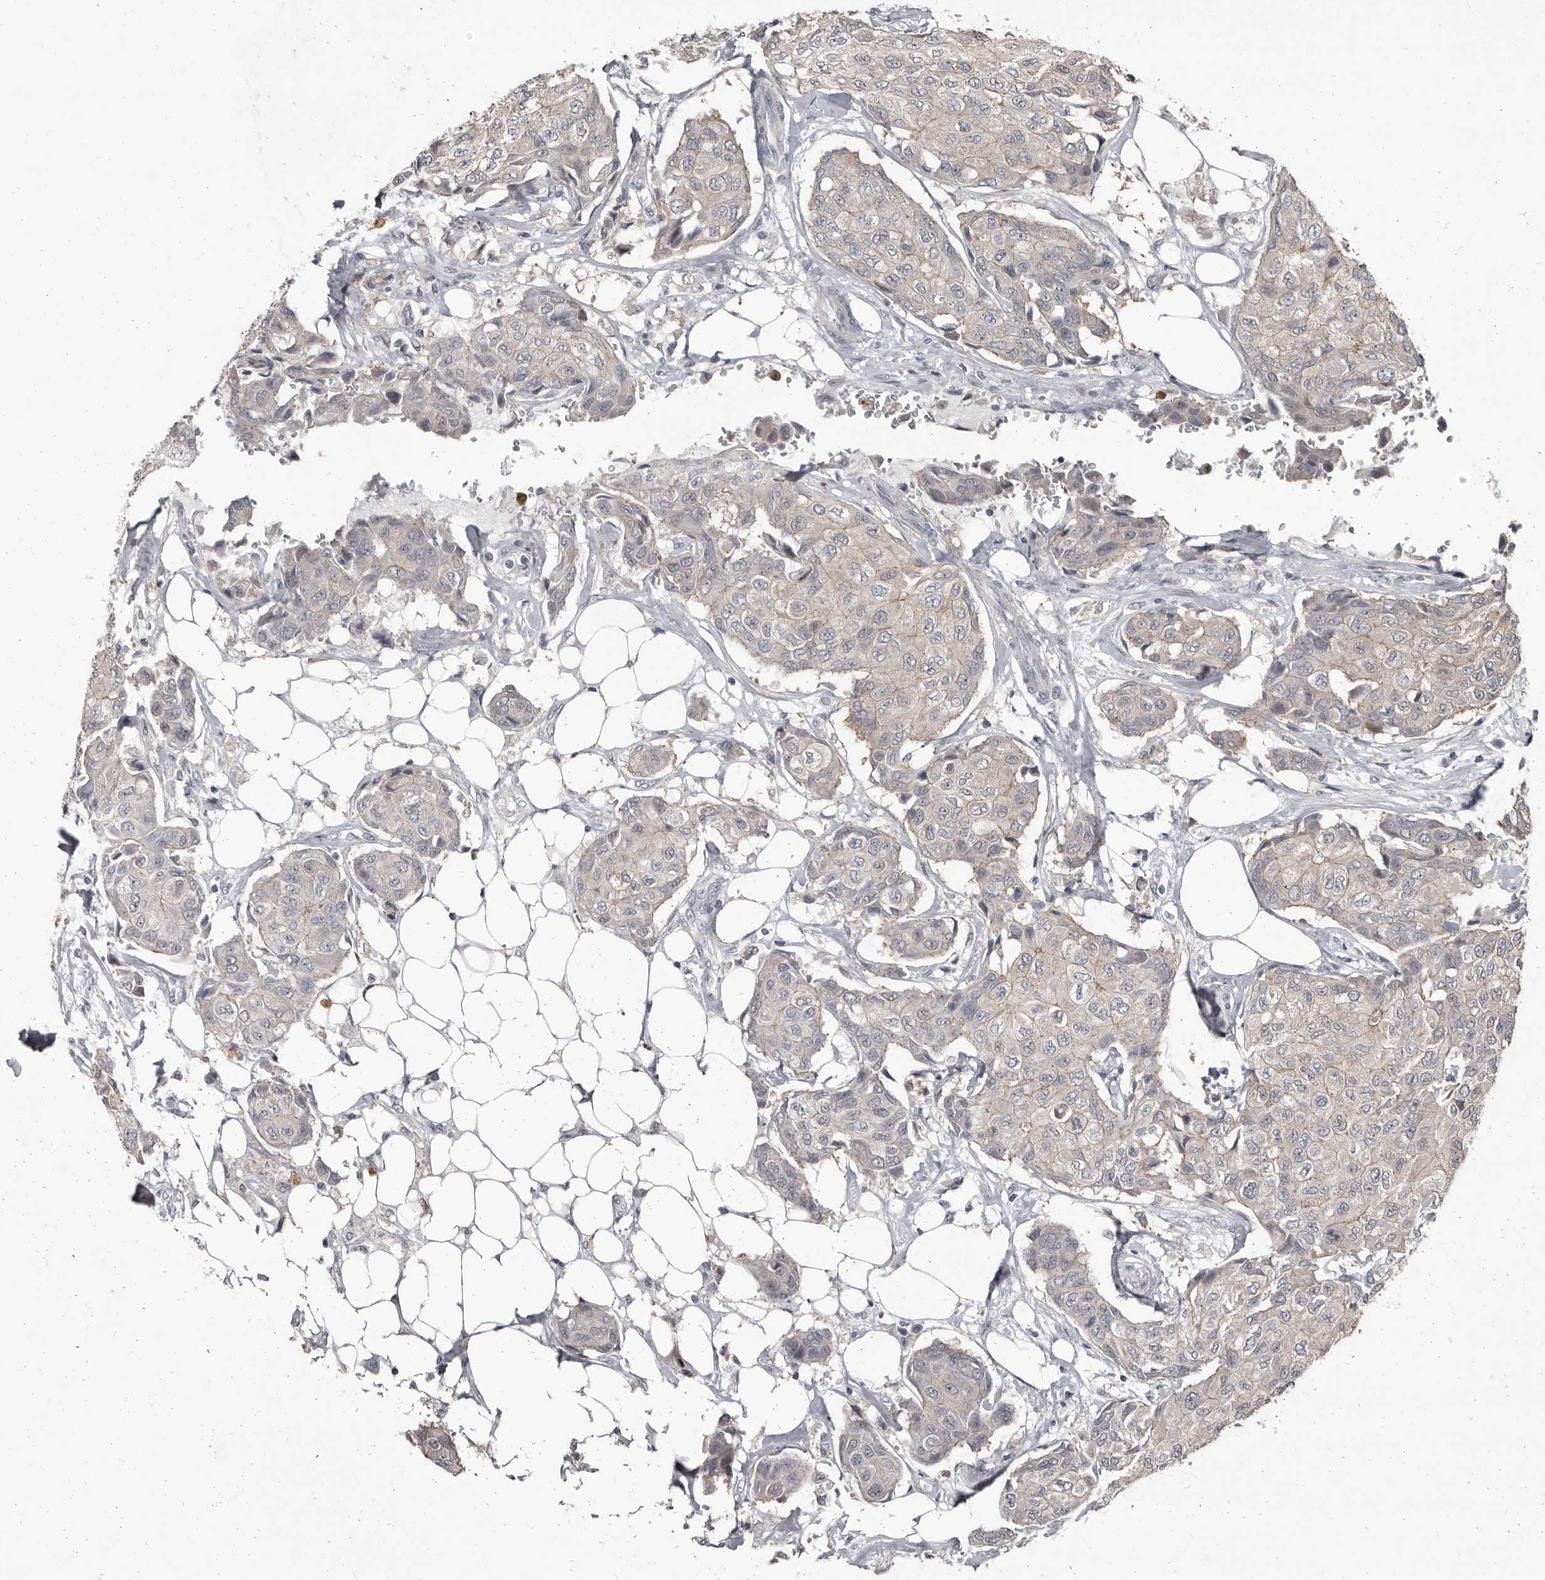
{"staining": {"intensity": "weak", "quantity": "<25%", "location": "cytoplasmic/membranous"}, "tissue": "breast cancer", "cell_type": "Tumor cells", "image_type": "cancer", "snomed": [{"axis": "morphology", "description": "Duct carcinoma"}, {"axis": "topography", "description": "Breast"}], "caption": "Tumor cells show no significant expression in breast cancer.", "gene": "GPR157", "patient": {"sex": "female", "age": 80}}